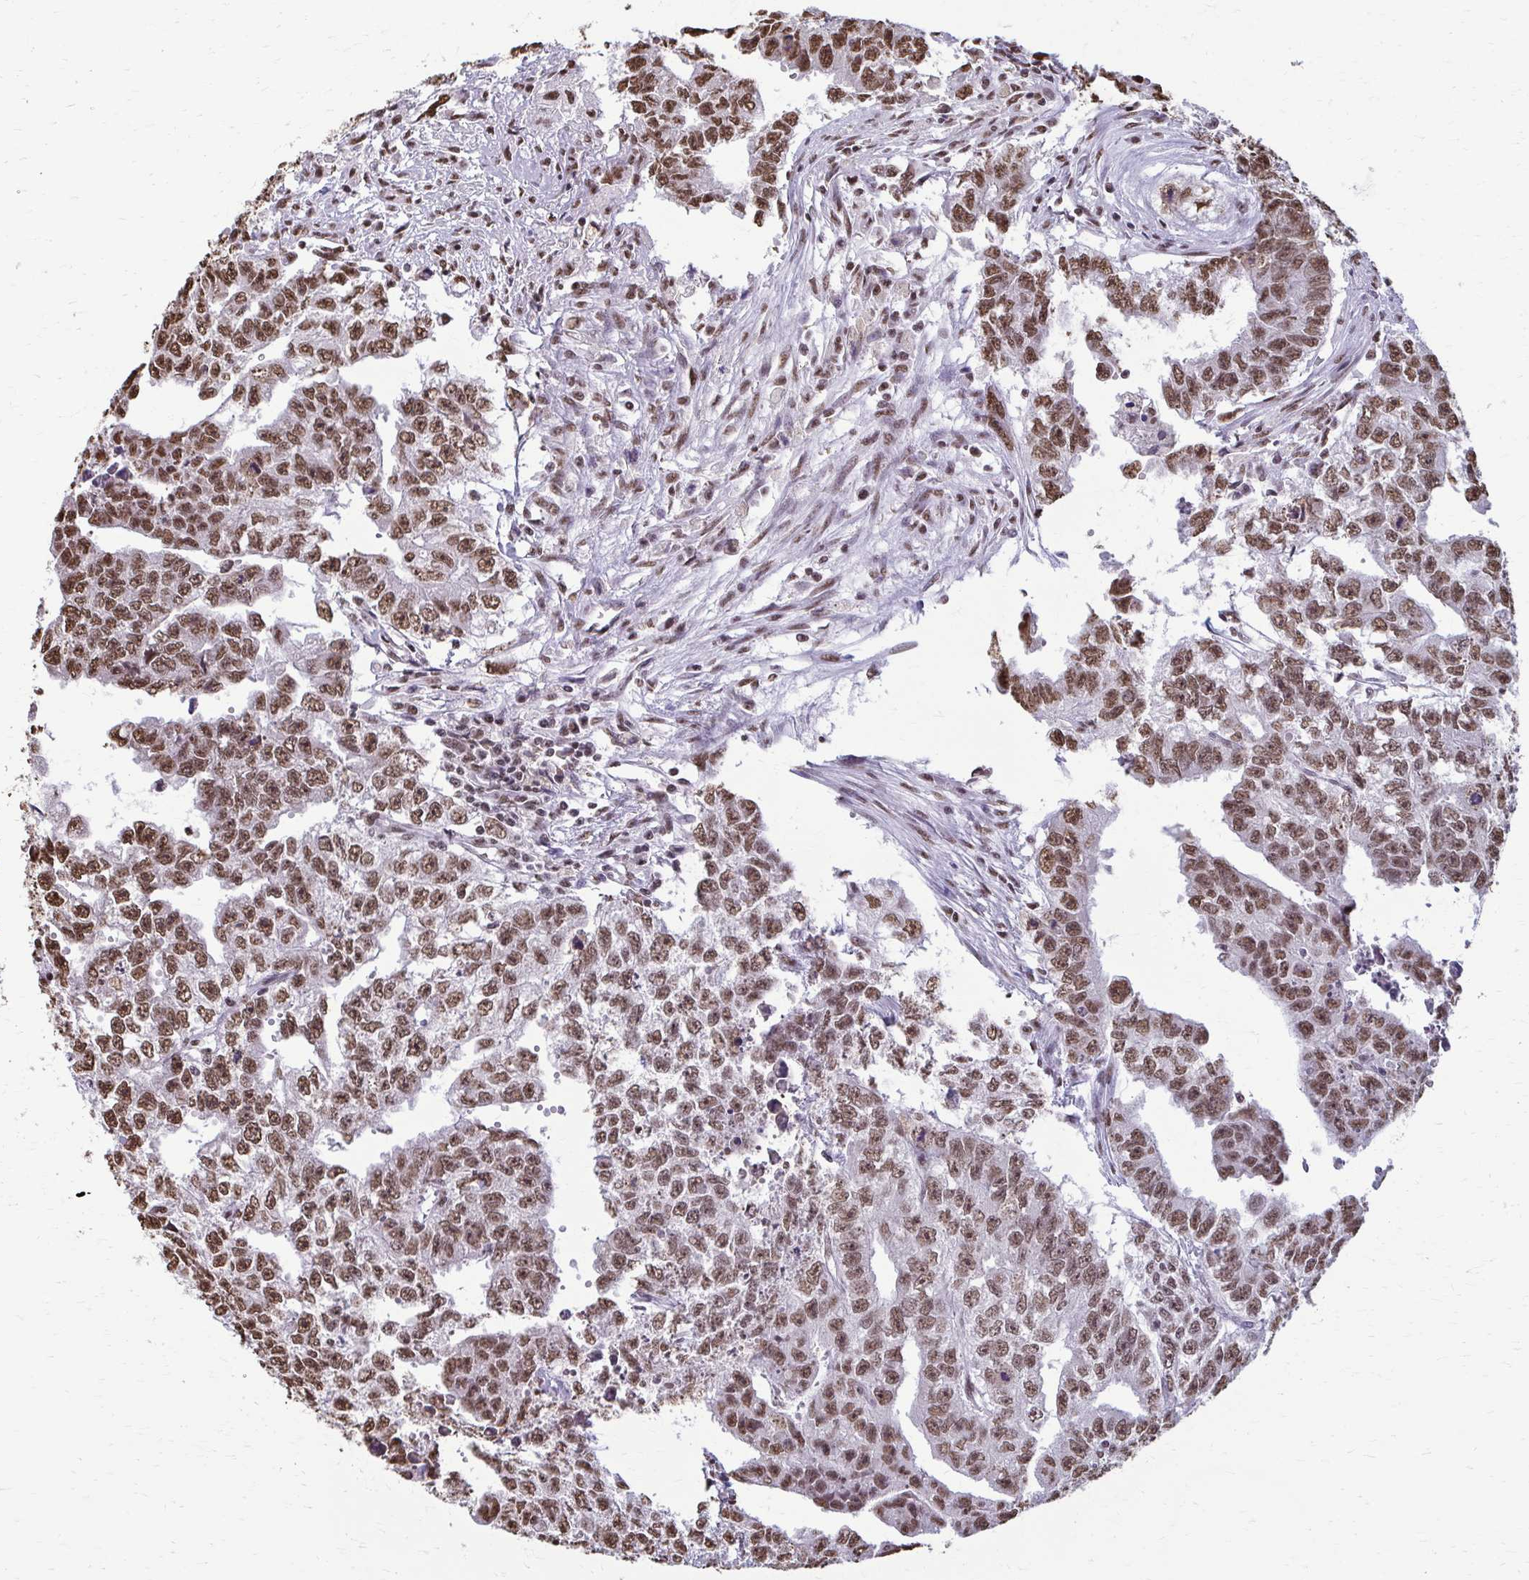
{"staining": {"intensity": "moderate", "quantity": ">75%", "location": "nuclear"}, "tissue": "testis cancer", "cell_type": "Tumor cells", "image_type": "cancer", "snomed": [{"axis": "morphology", "description": "Carcinoma, Embryonal, NOS"}, {"axis": "morphology", "description": "Teratoma, malignant, NOS"}, {"axis": "topography", "description": "Testis"}], "caption": "Approximately >75% of tumor cells in human testis cancer demonstrate moderate nuclear protein expression as visualized by brown immunohistochemical staining.", "gene": "SNRPA", "patient": {"sex": "male", "age": 24}}